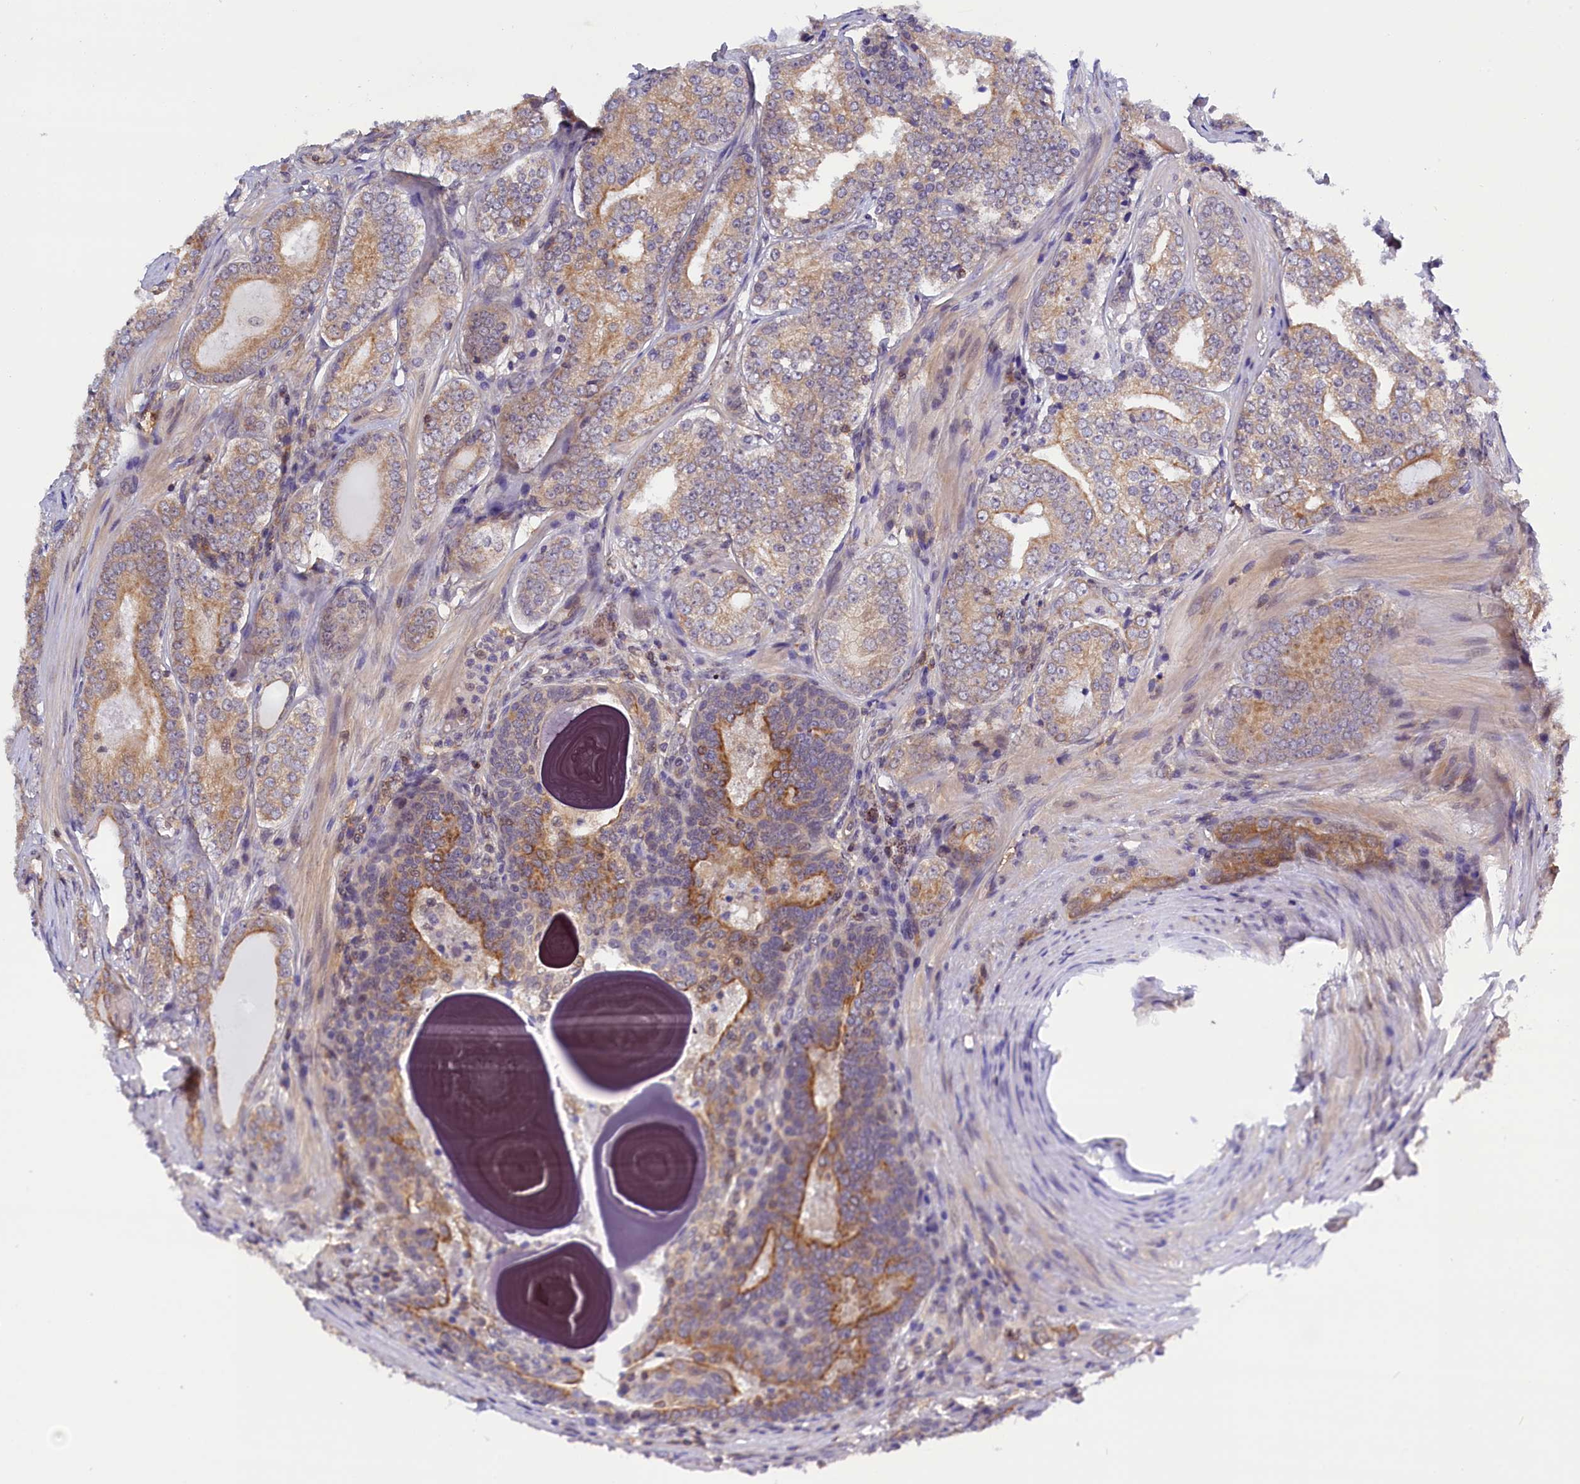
{"staining": {"intensity": "moderate", "quantity": "25%-75%", "location": "cytoplasmic/membranous"}, "tissue": "prostate cancer", "cell_type": "Tumor cells", "image_type": "cancer", "snomed": [{"axis": "morphology", "description": "Adenocarcinoma, Low grade"}, {"axis": "topography", "description": "Prostate"}], "caption": "Prostate cancer (adenocarcinoma (low-grade)) tissue demonstrates moderate cytoplasmic/membranous positivity in about 25%-75% of tumor cells, visualized by immunohistochemistry.", "gene": "TBCB", "patient": {"sex": "male", "age": 68}}